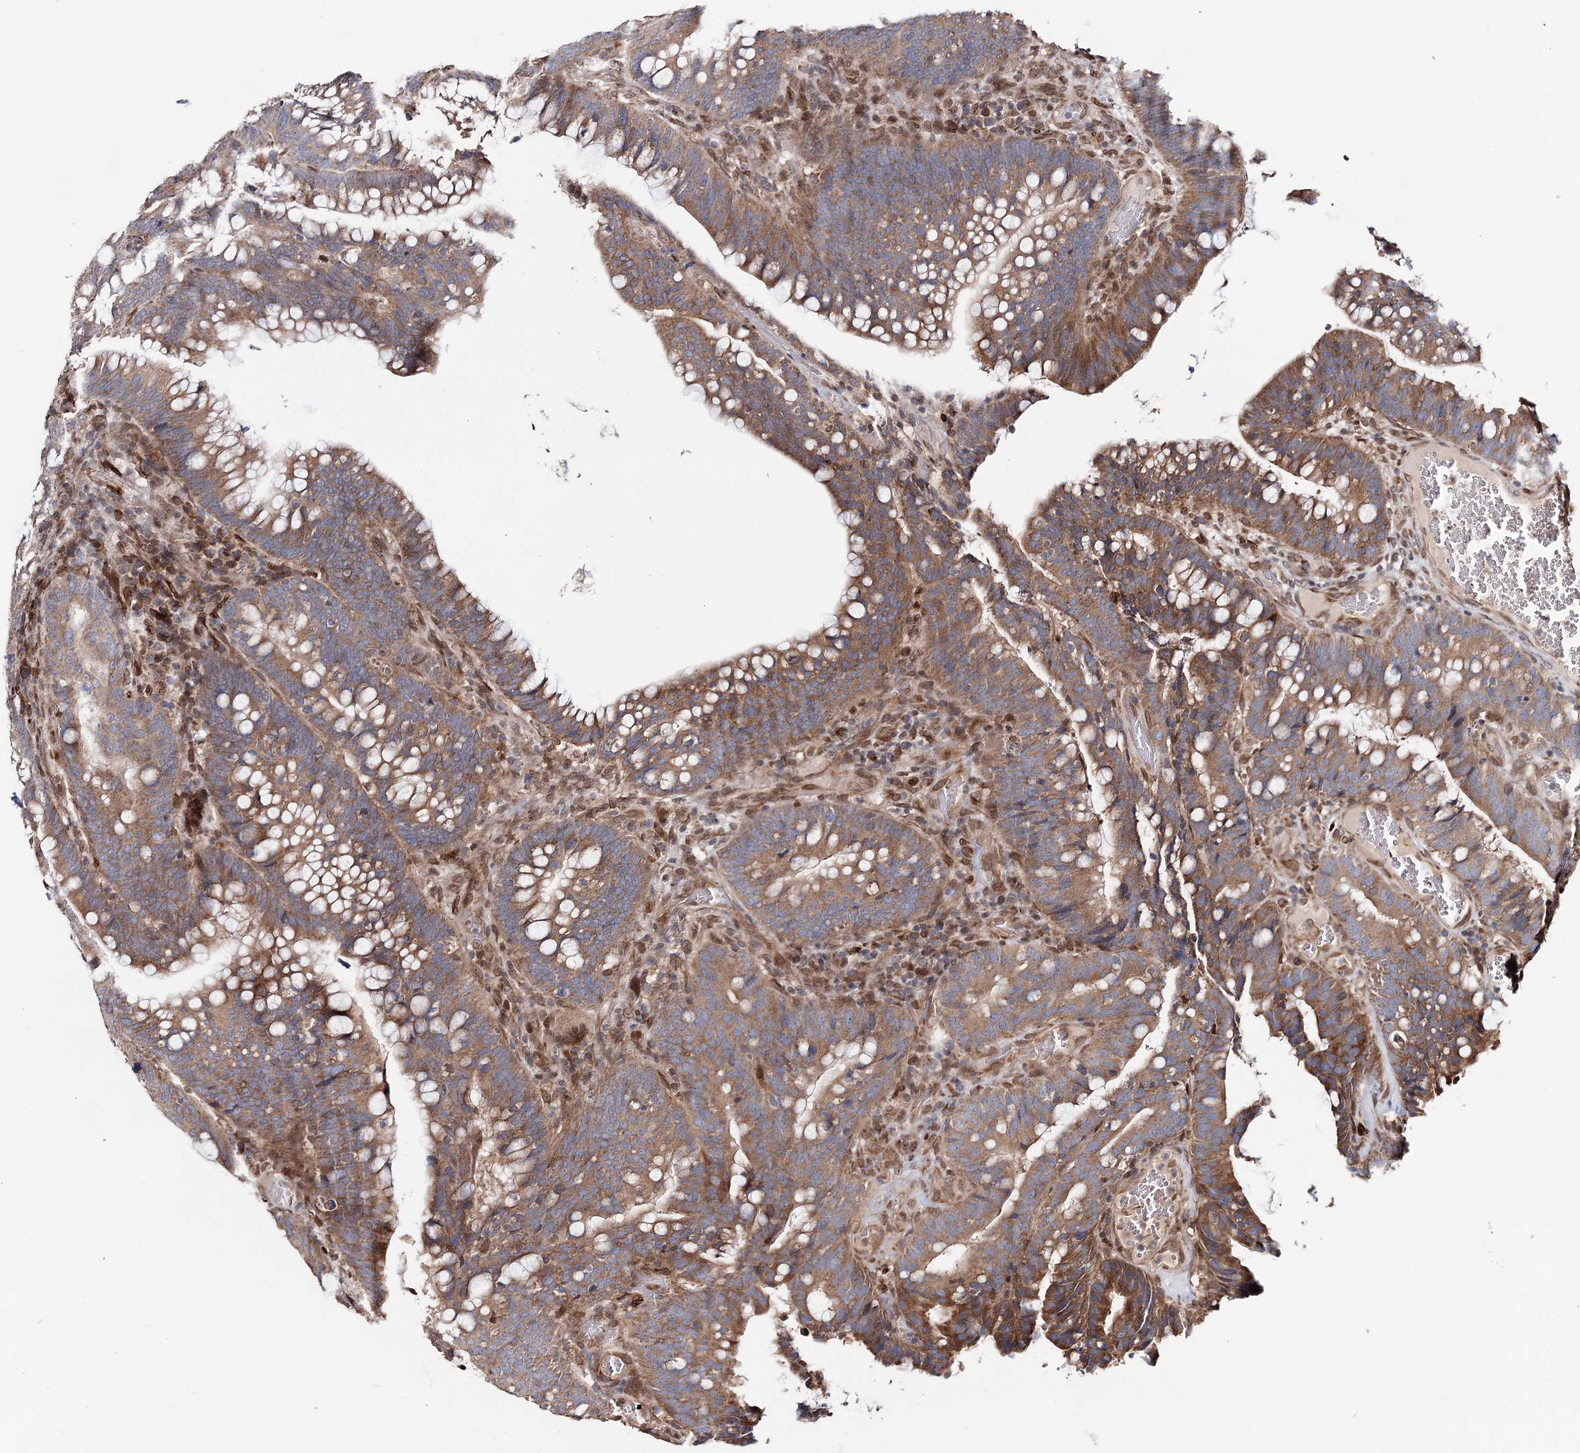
{"staining": {"intensity": "moderate", "quantity": ">75%", "location": "cytoplasmic/membranous"}, "tissue": "colorectal cancer", "cell_type": "Tumor cells", "image_type": "cancer", "snomed": [{"axis": "morphology", "description": "Adenocarcinoma, NOS"}, {"axis": "topography", "description": "Colon"}], "caption": "Immunohistochemical staining of human colorectal cancer (adenocarcinoma) reveals medium levels of moderate cytoplasmic/membranous staining in about >75% of tumor cells.", "gene": "CFAP46", "patient": {"sex": "female", "age": 66}}